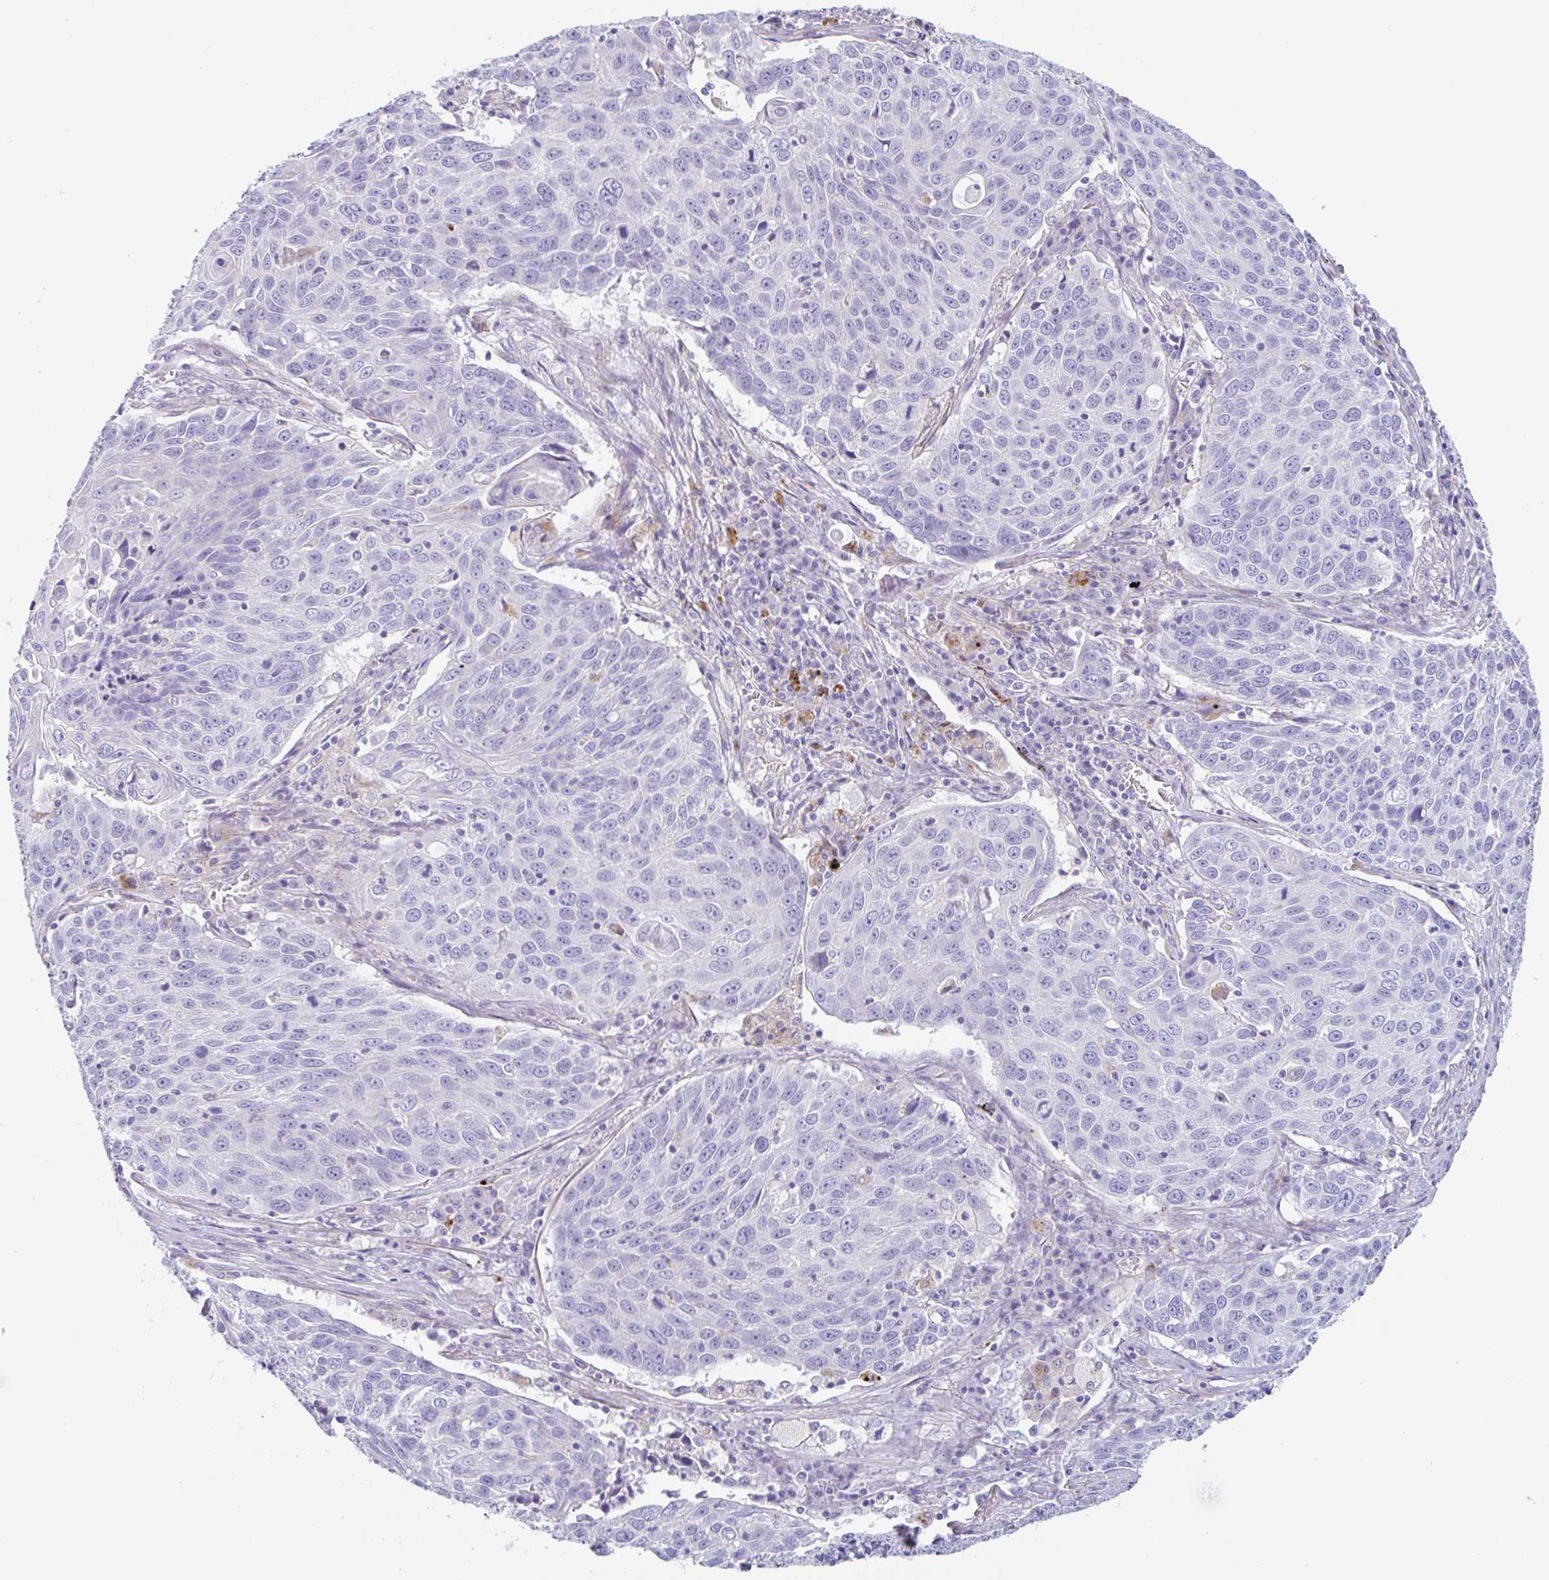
{"staining": {"intensity": "negative", "quantity": "none", "location": "none"}, "tissue": "lung cancer", "cell_type": "Tumor cells", "image_type": "cancer", "snomed": [{"axis": "morphology", "description": "Squamous cell carcinoma, NOS"}, {"axis": "topography", "description": "Lung"}], "caption": "Immunohistochemistry (IHC) photomicrograph of neoplastic tissue: human squamous cell carcinoma (lung) stained with DAB displays no significant protein staining in tumor cells.", "gene": "LENG9", "patient": {"sex": "male", "age": 78}}